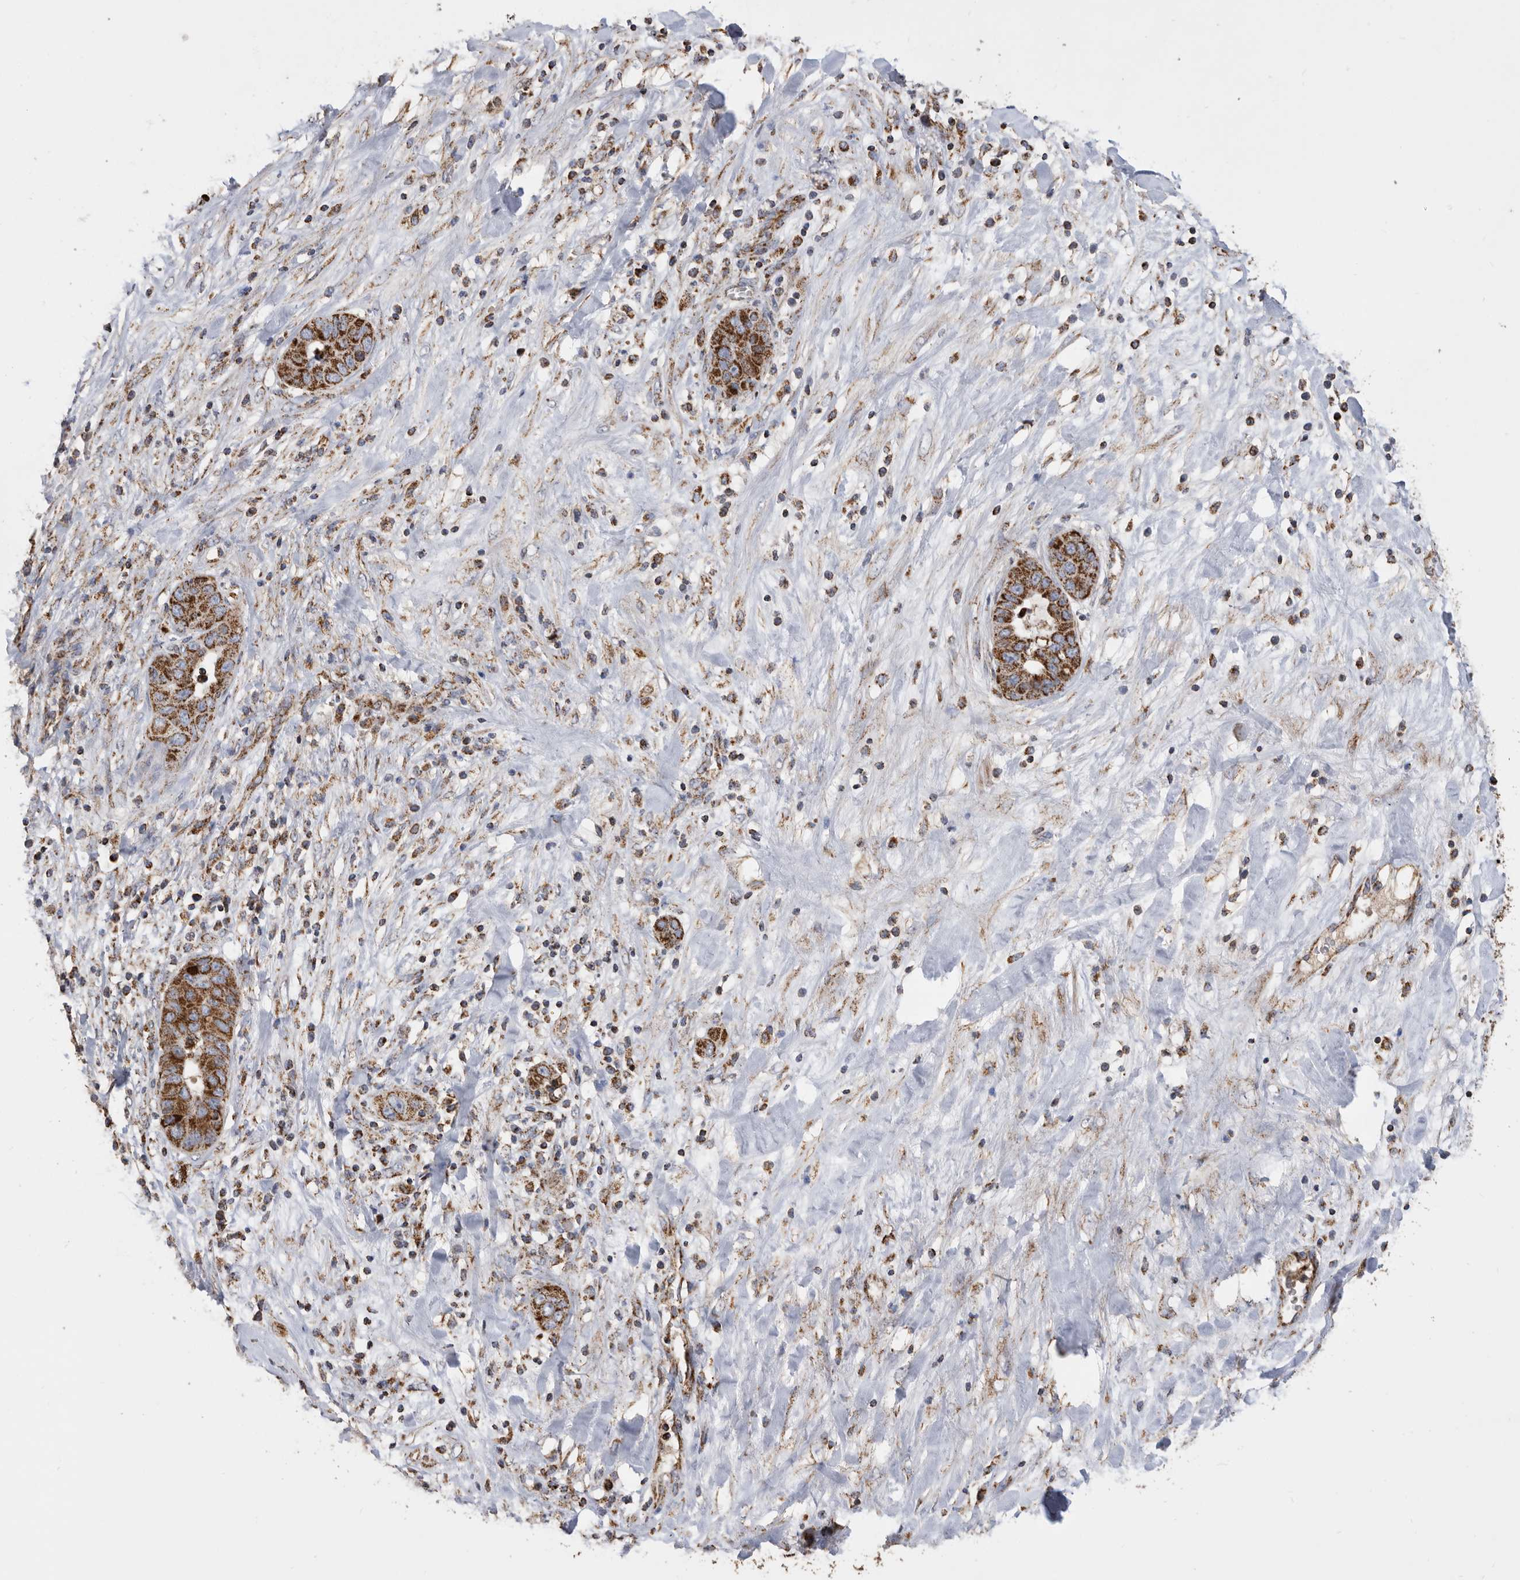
{"staining": {"intensity": "strong", "quantity": ">75%", "location": "cytoplasmic/membranous"}, "tissue": "liver cancer", "cell_type": "Tumor cells", "image_type": "cancer", "snomed": [{"axis": "morphology", "description": "Cholangiocarcinoma"}, {"axis": "topography", "description": "Liver"}], "caption": "A micrograph showing strong cytoplasmic/membranous expression in about >75% of tumor cells in liver cholangiocarcinoma, as visualized by brown immunohistochemical staining.", "gene": "WFDC1", "patient": {"sex": "female", "age": 52}}